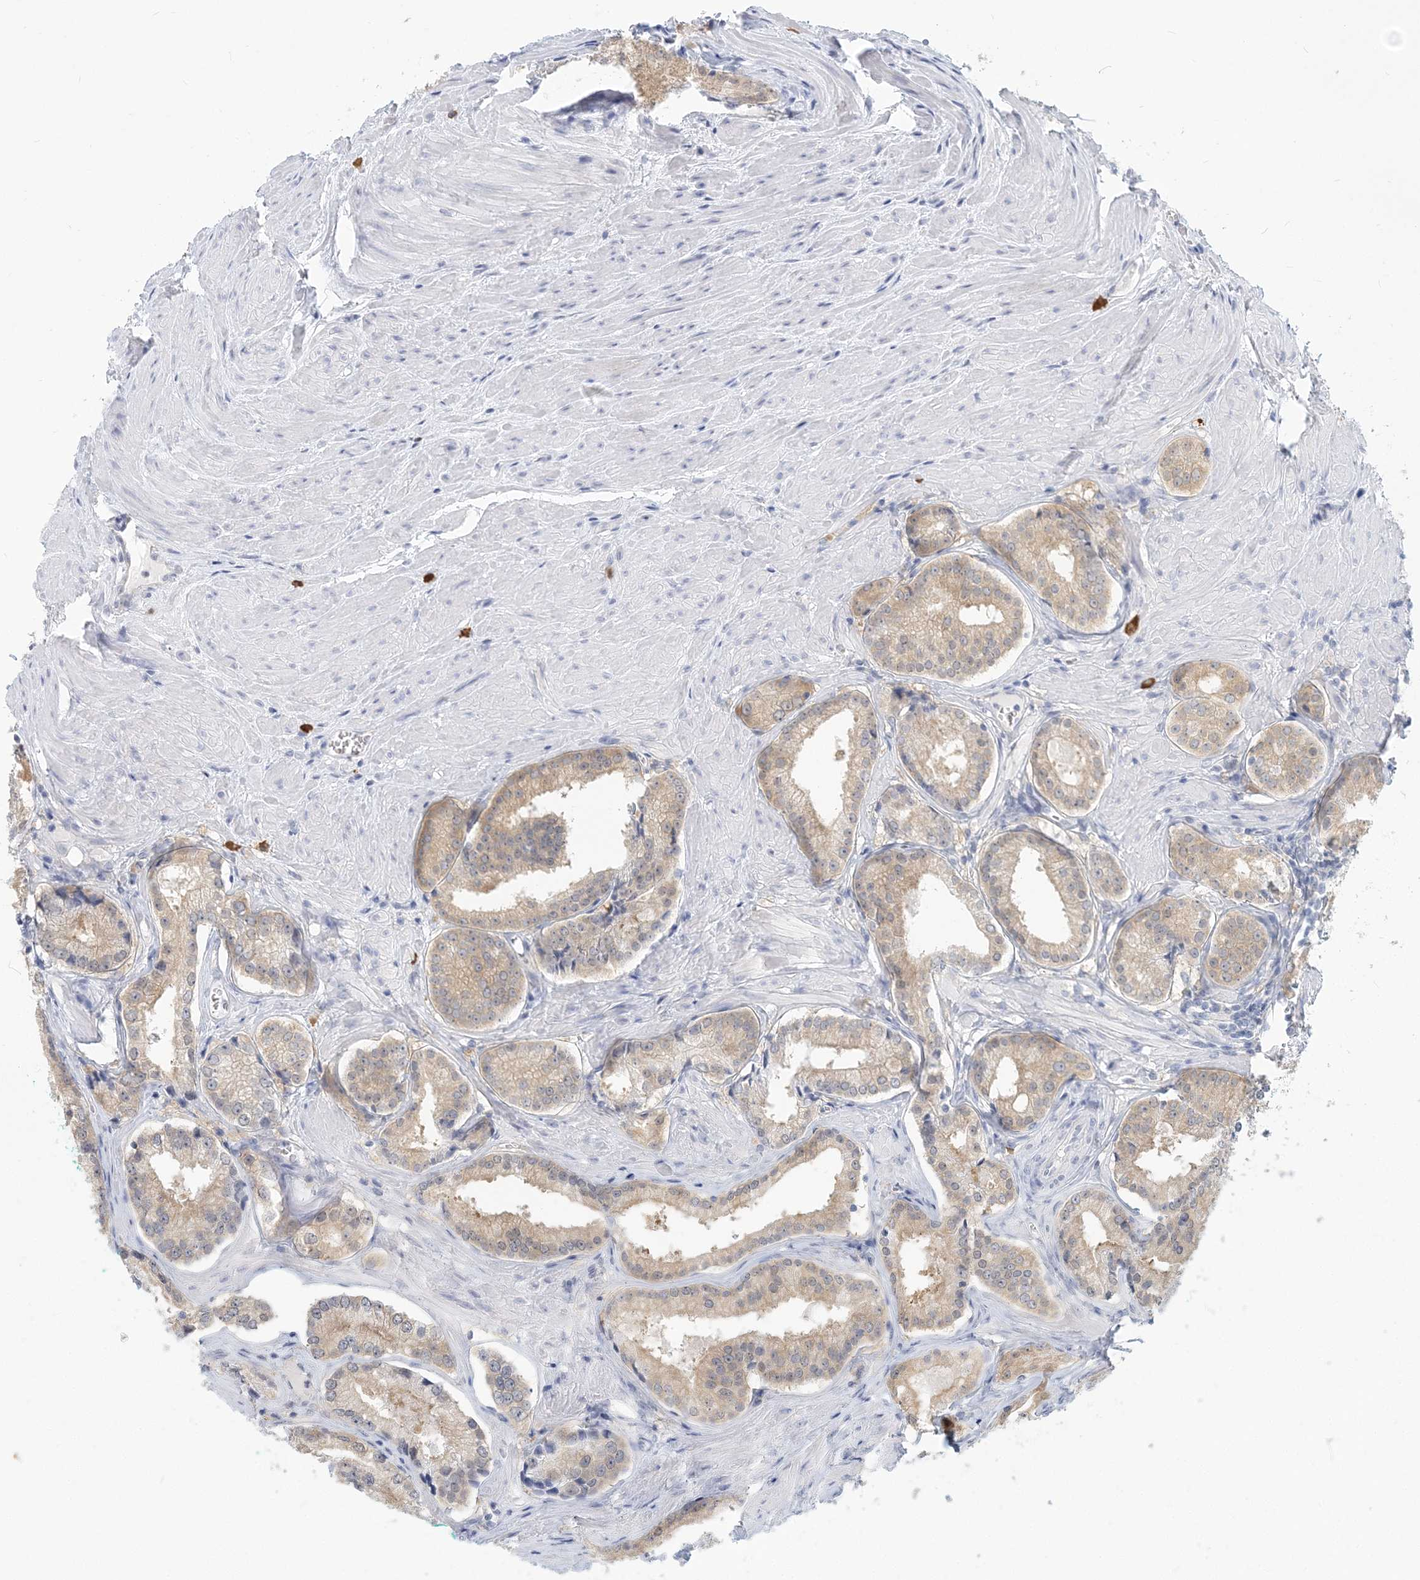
{"staining": {"intensity": "weak", "quantity": "<25%", "location": "cytoplasmic/membranous"}, "tissue": "prostate cancer", "cell_type": "Tumor cells", "image_type": "cancer", "snomed": [{"axis": "morphology", "description": "Adenocarcinoma, Low grade"}, {"axis": "topography", "description": "Prostate"}], "caption": "This is an IHC image of human prostate cancer. There is no positivity in tumor cells.", "gene": "GMPPA", "patient": {"sex": "male", "age": 54}}